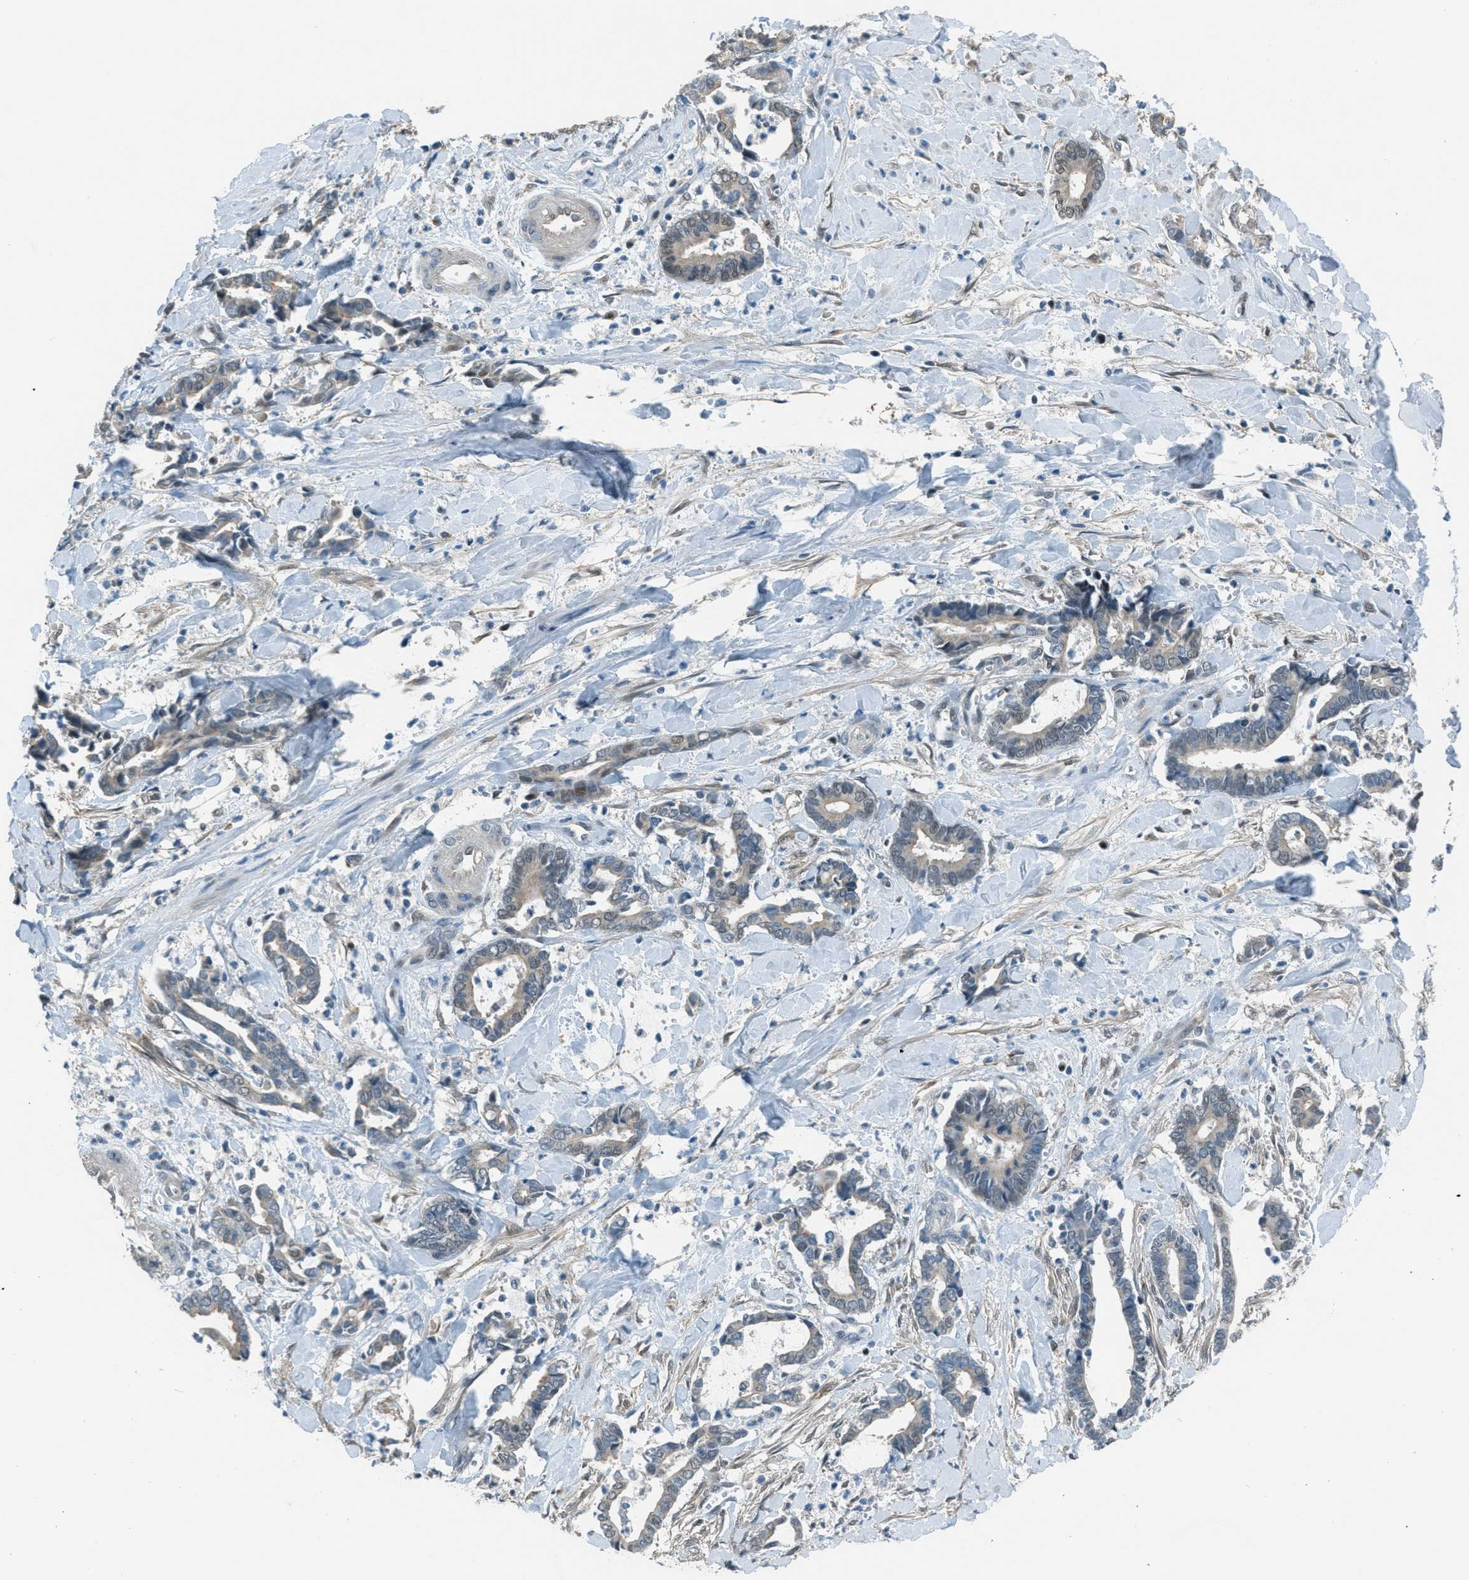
{"staining": {"intensity": "weak", "quantity": ">75%", "location": "cytoplasmic/membranous"}, "tissue": "cervical cancer", "cell_type": "Tumor cells", "image_type": "cancer", "snomed": [{"axis": "morphology", "description": "Adenocarcinoma, NOS"}, {"axis": "topography", "description": "Cervix"}], "caption": "An immunohistochemistry (IHC) micrograph of tumor tissue is shown. Protein staining in brown labels weak cytoplasmic/membranous positivity in adenocarcinoma (cervical) within tumor cells.", "gene": "TCF3", "patient": {"sex": "female", "age": 44}}